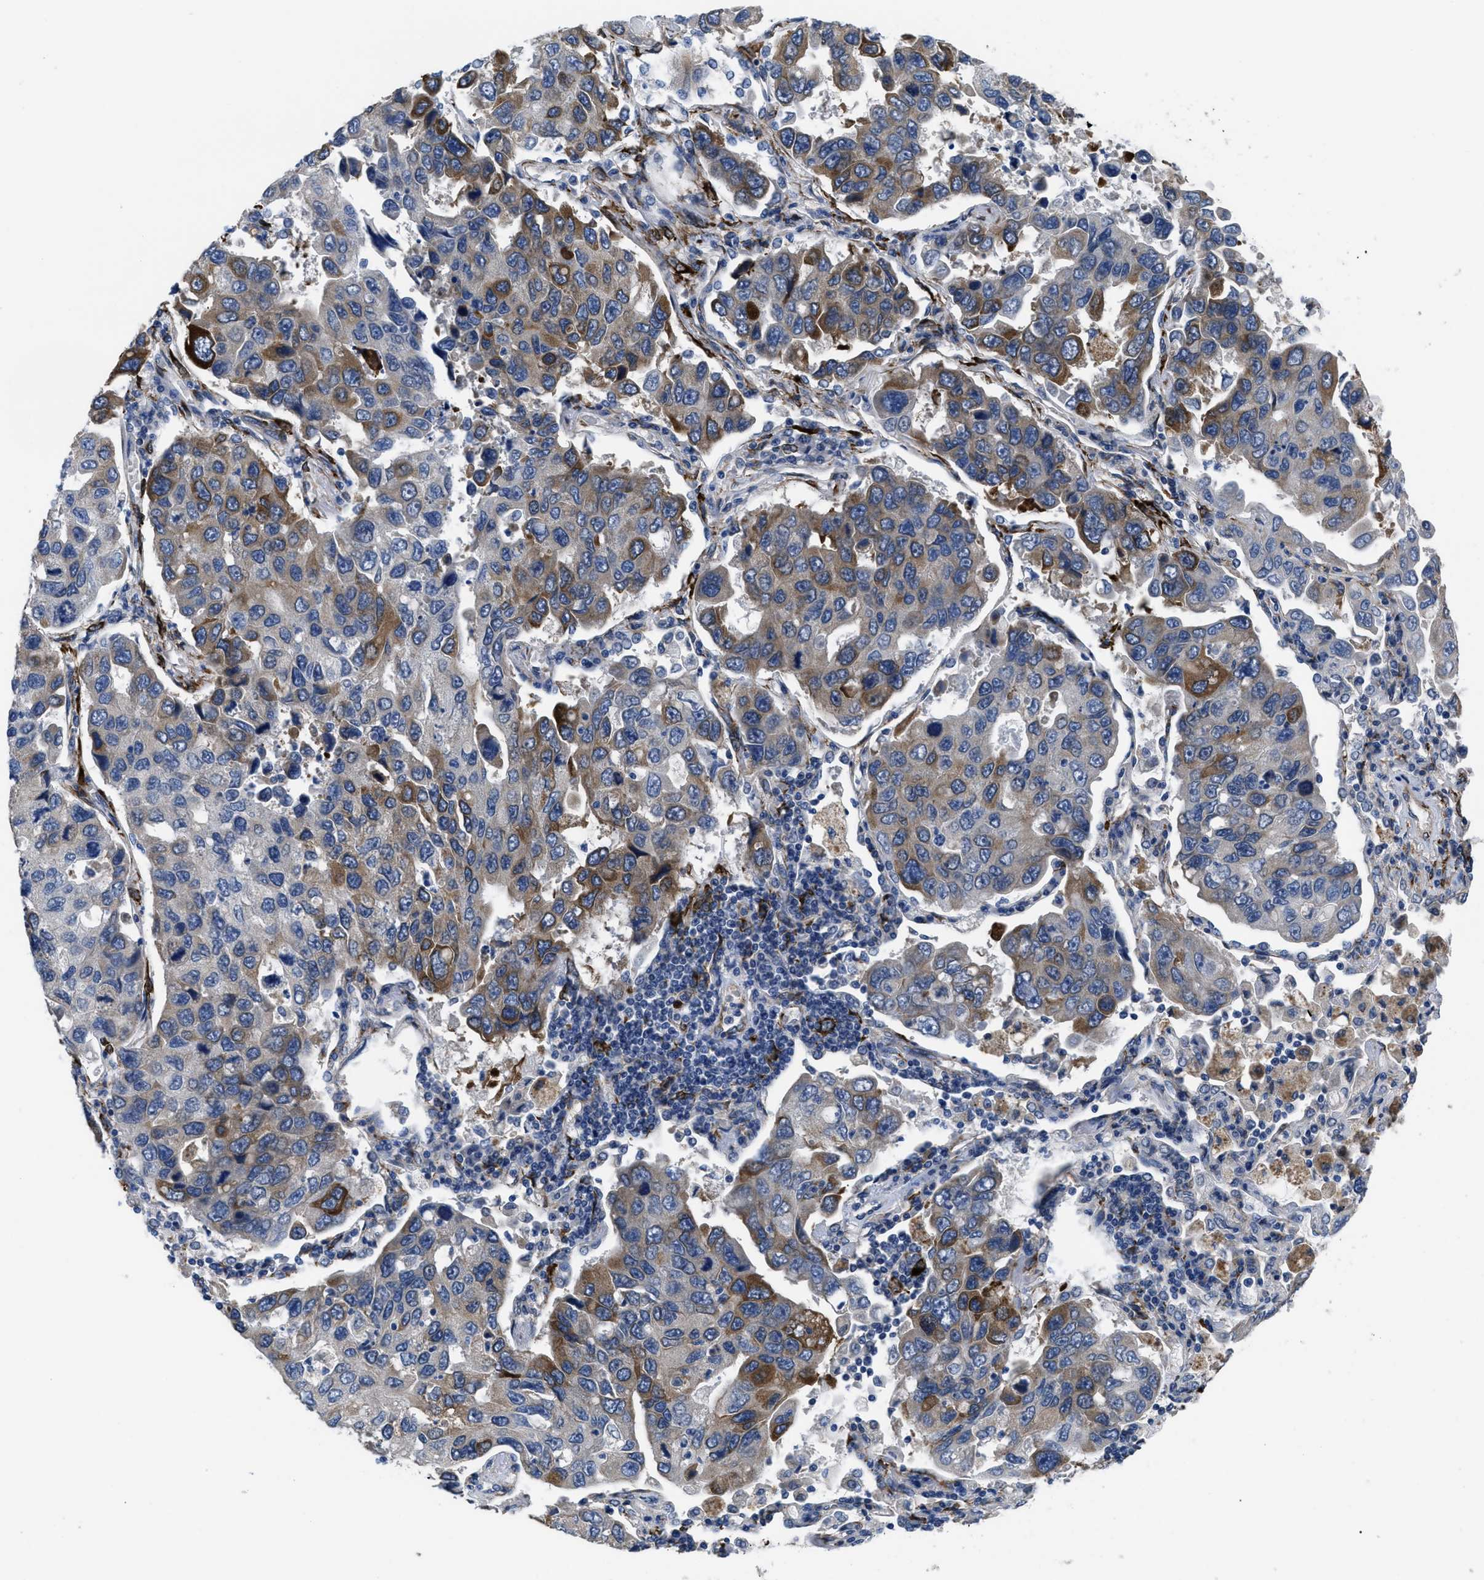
{"staining": {"intensity": "strong", "quantity": "25%-75%", "location": "cytoplasmic/membranous"}, "tissue": "lung cancer", "cell_type": "Tumor cells", "image_type": "cancer", "snomed": [{"axis": "morphology", "description": "Adenocarcinoma, NOS"}, {"axis": "topography", "description": "Lung"}], "caption": "Strong cytoplasmic/membranous positivity is present in approximately 25%-75% of tumor cells in lung adenocarcinoma. The protein of interest is shown in brown color, while the nuclei are stained blue.", "gene": "SQLE", "patient": {"sex": "male", "age": 64}}